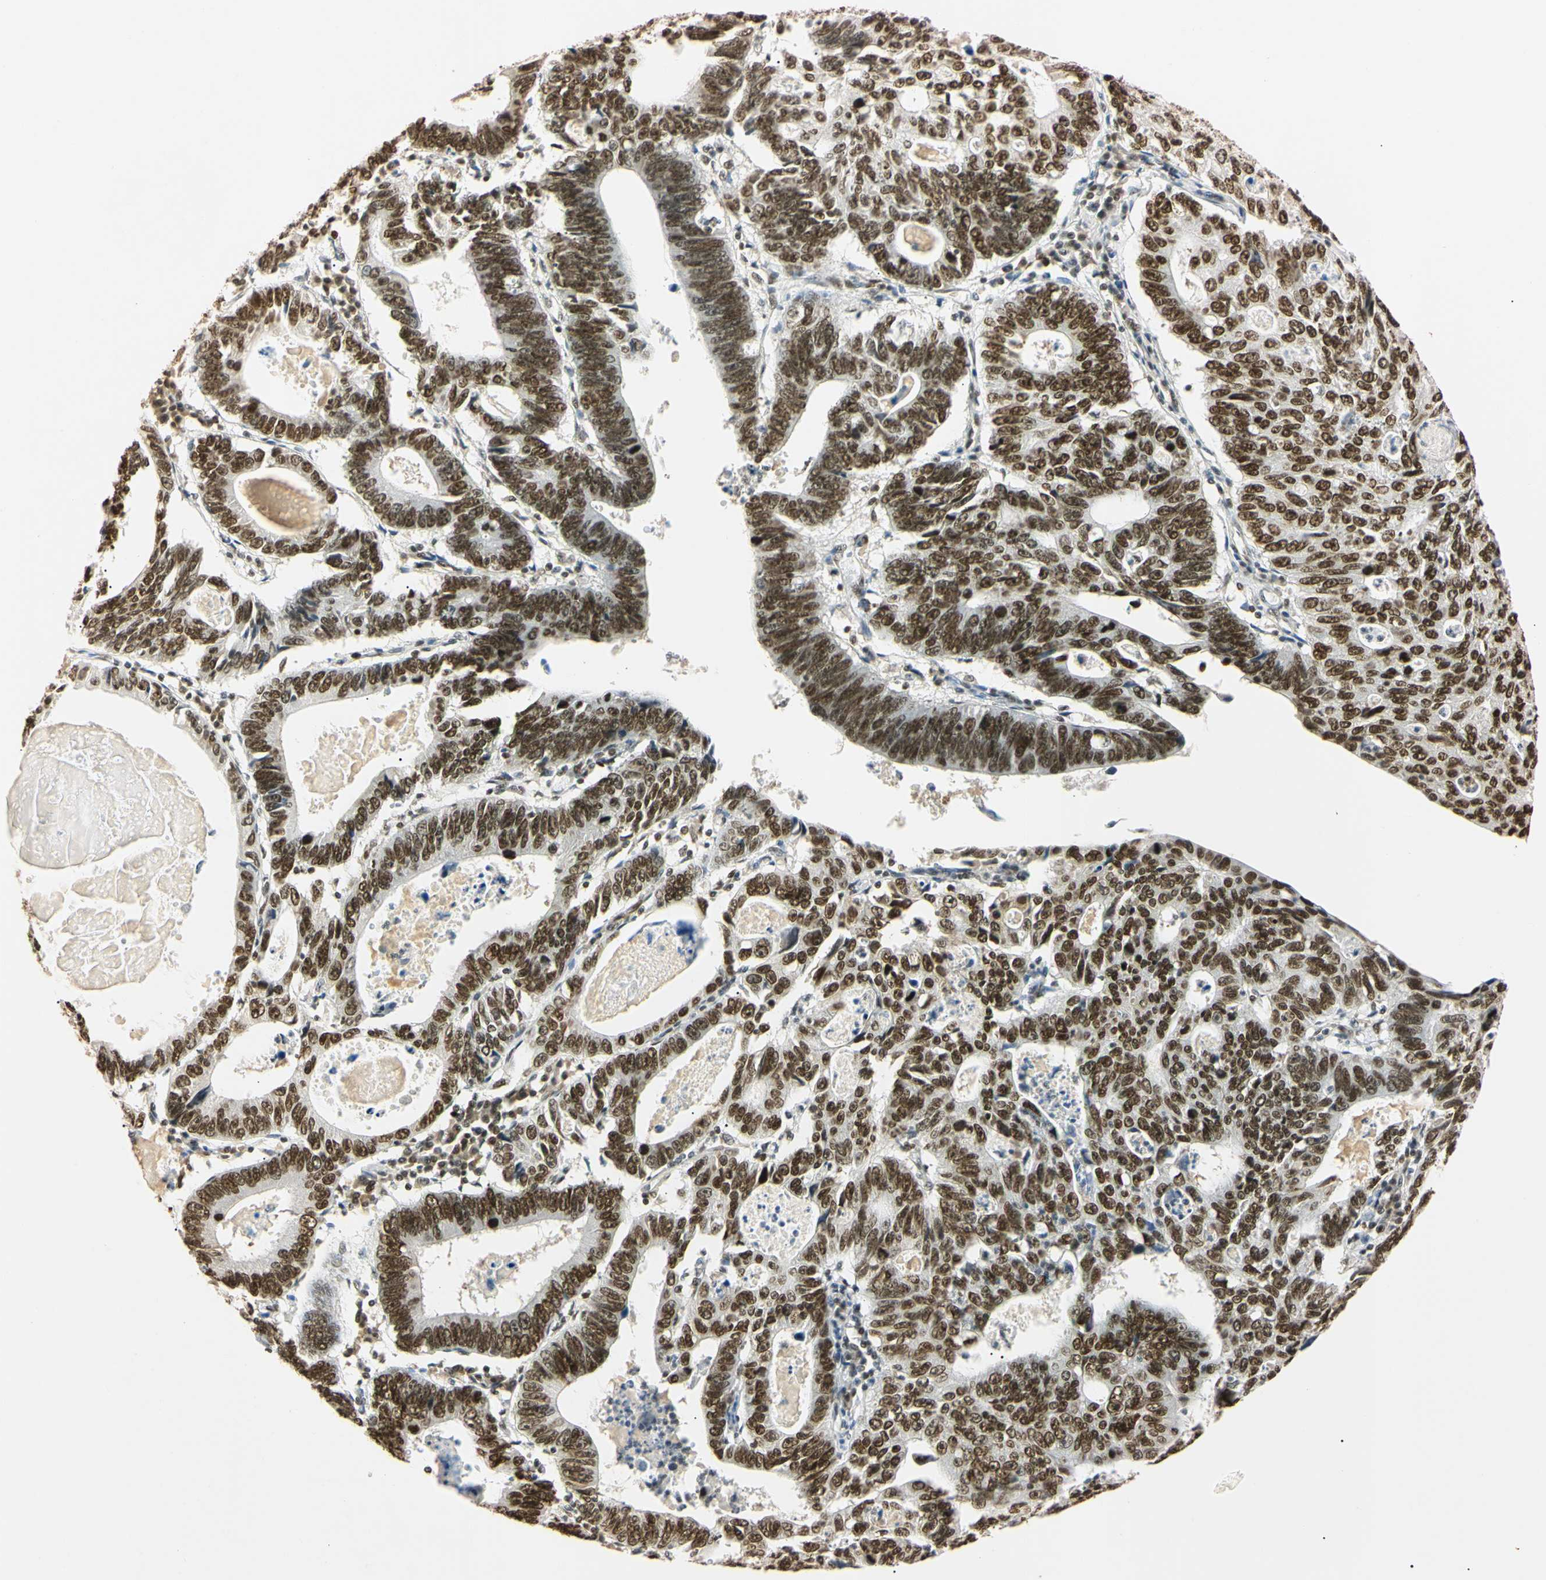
{"staining": {"intensity": "strong", "quantity": ">75%", "location": "nuclear"}, "tissue": "stomach cancer", "cell_type": "Tumor cells", "image_type": "cancer", "snomed": [{"axis": "morphology", "description": "Adenocarcinoma, NOS"}, {"axis": "topography", "description": "Stomach"}], "caption": "IHC staining of stomach cancer (adenocarcinoma), which exhibits high levels of strong nuclear expression in about >75% of tumor cells indicating strong nuclear protein expression. The staining was performed using DAB (brown) for protein detection and nuclei were counterstained in hematoxylin (blue).", "gene": "SMARCA5", "patient": {"sex": "male", "age": 59}}